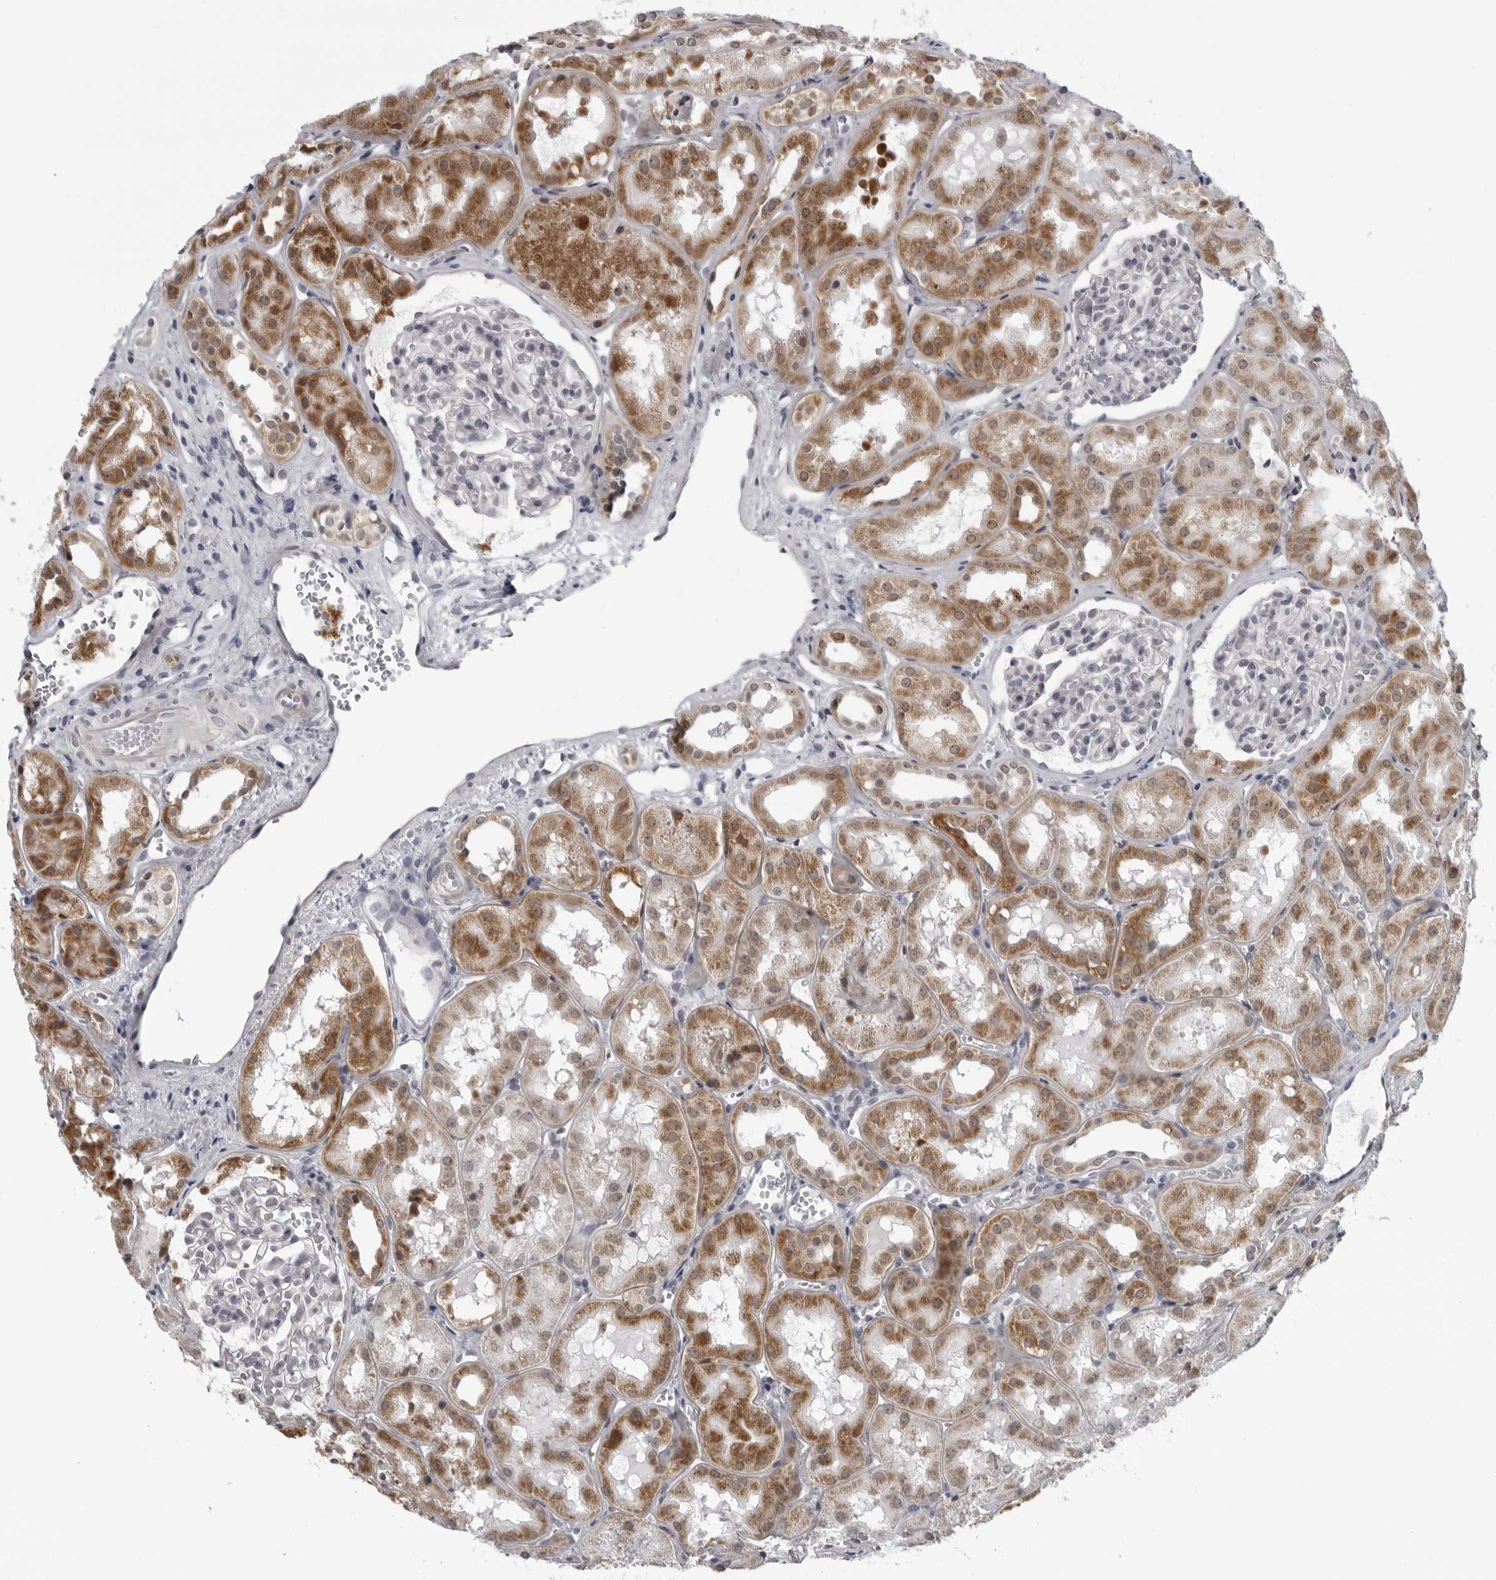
{"staining": {"intensity": "negative", "quantity": "none", "location": "none"}, "tissue": "kidney", "cell_type": "Cells in glomeruli", "image_type": "normal", "snomed": [{"axis": "morphology", "description": "Normal tissue, NOS"}, {"axis": "topography", "description": "Kidney"}], "caption": "IHC of normal kidney demonstrates no positivity in cells in glomeruli.", "gene": "RTCA", "patient": {"sex": "male", "age": 16}}